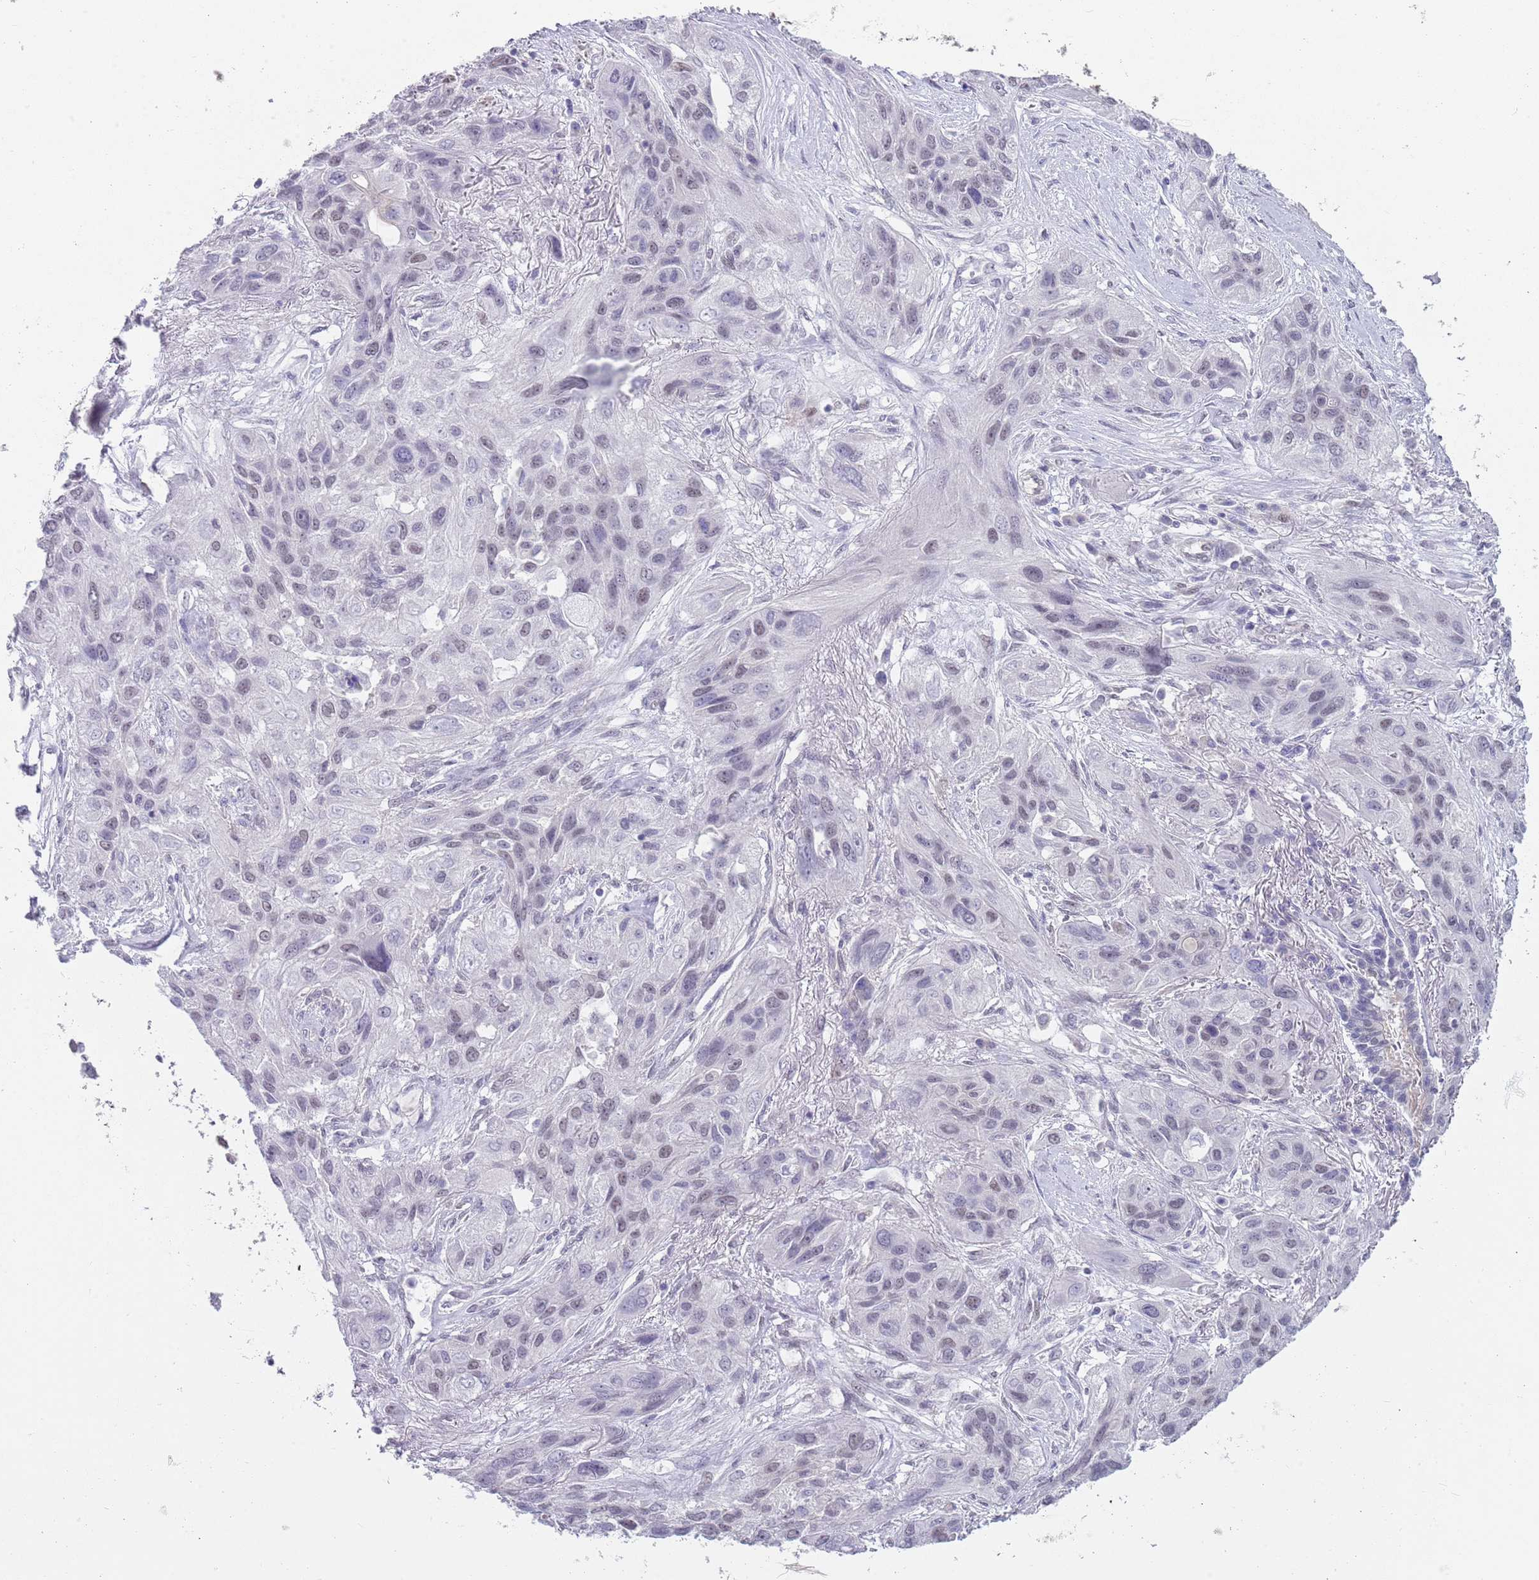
{"staining": {"intensity": "weak", "quantity": "<25%", "location": "nuclear"}, "tissue": "lung cancer", "cell_type": "Tumor cells", "image_type": "cancer", "snomed": [{"axis": "morphology", "description": "Squamous cell carcinoma, NOS"}, {"axis": "topography", "description": "Lung"}], "caption": "High power microscopy histopathology image of an immunohistochemistry photomicrograph of lung squamous cell carcinoma, revealing no significant expression in tumor cells.", "gene": "SEPHS2", "patient": {"sex": "female", "age": 70}}